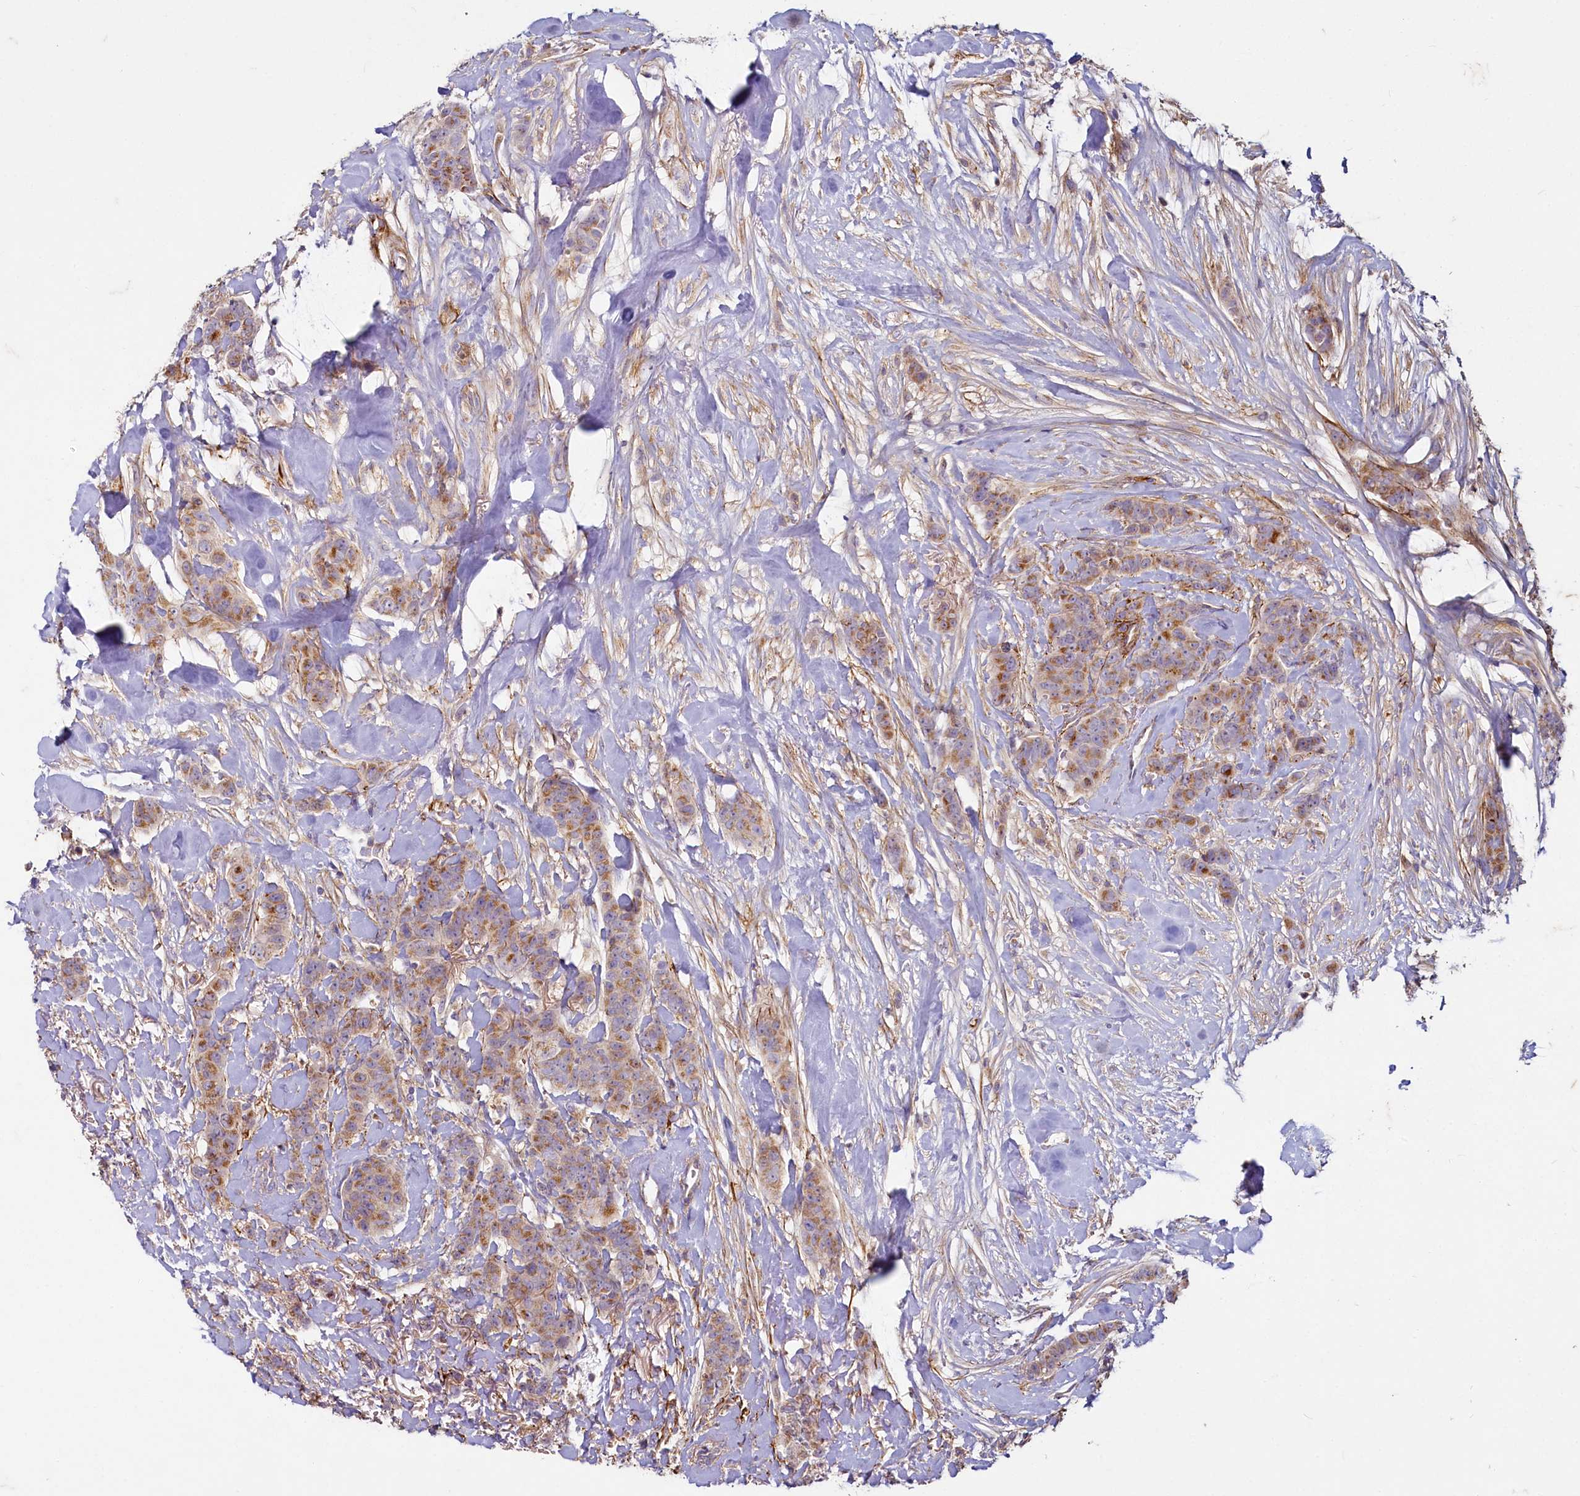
{"staining": {"intensity": "moderate", "quantity": ">75%", "location": "cytoplasmic/membranous"}, "tissue": "breast cancer", "cell_type": "Tumor cells", "image_type": "cancer", "snomed": [{"axis": "morphology", "description": "Duct carcinoma"}, {"axis": "topography", "description": "Breast"}], "caption": "High-power microscopy captured an IHC micrograph of breast cancer, revealing moderate cytoplasmic/membranous positivity in about >75% of tumor cells.", "gene": "ADCY2", "patient": {"sex": "female", "age": 40}}